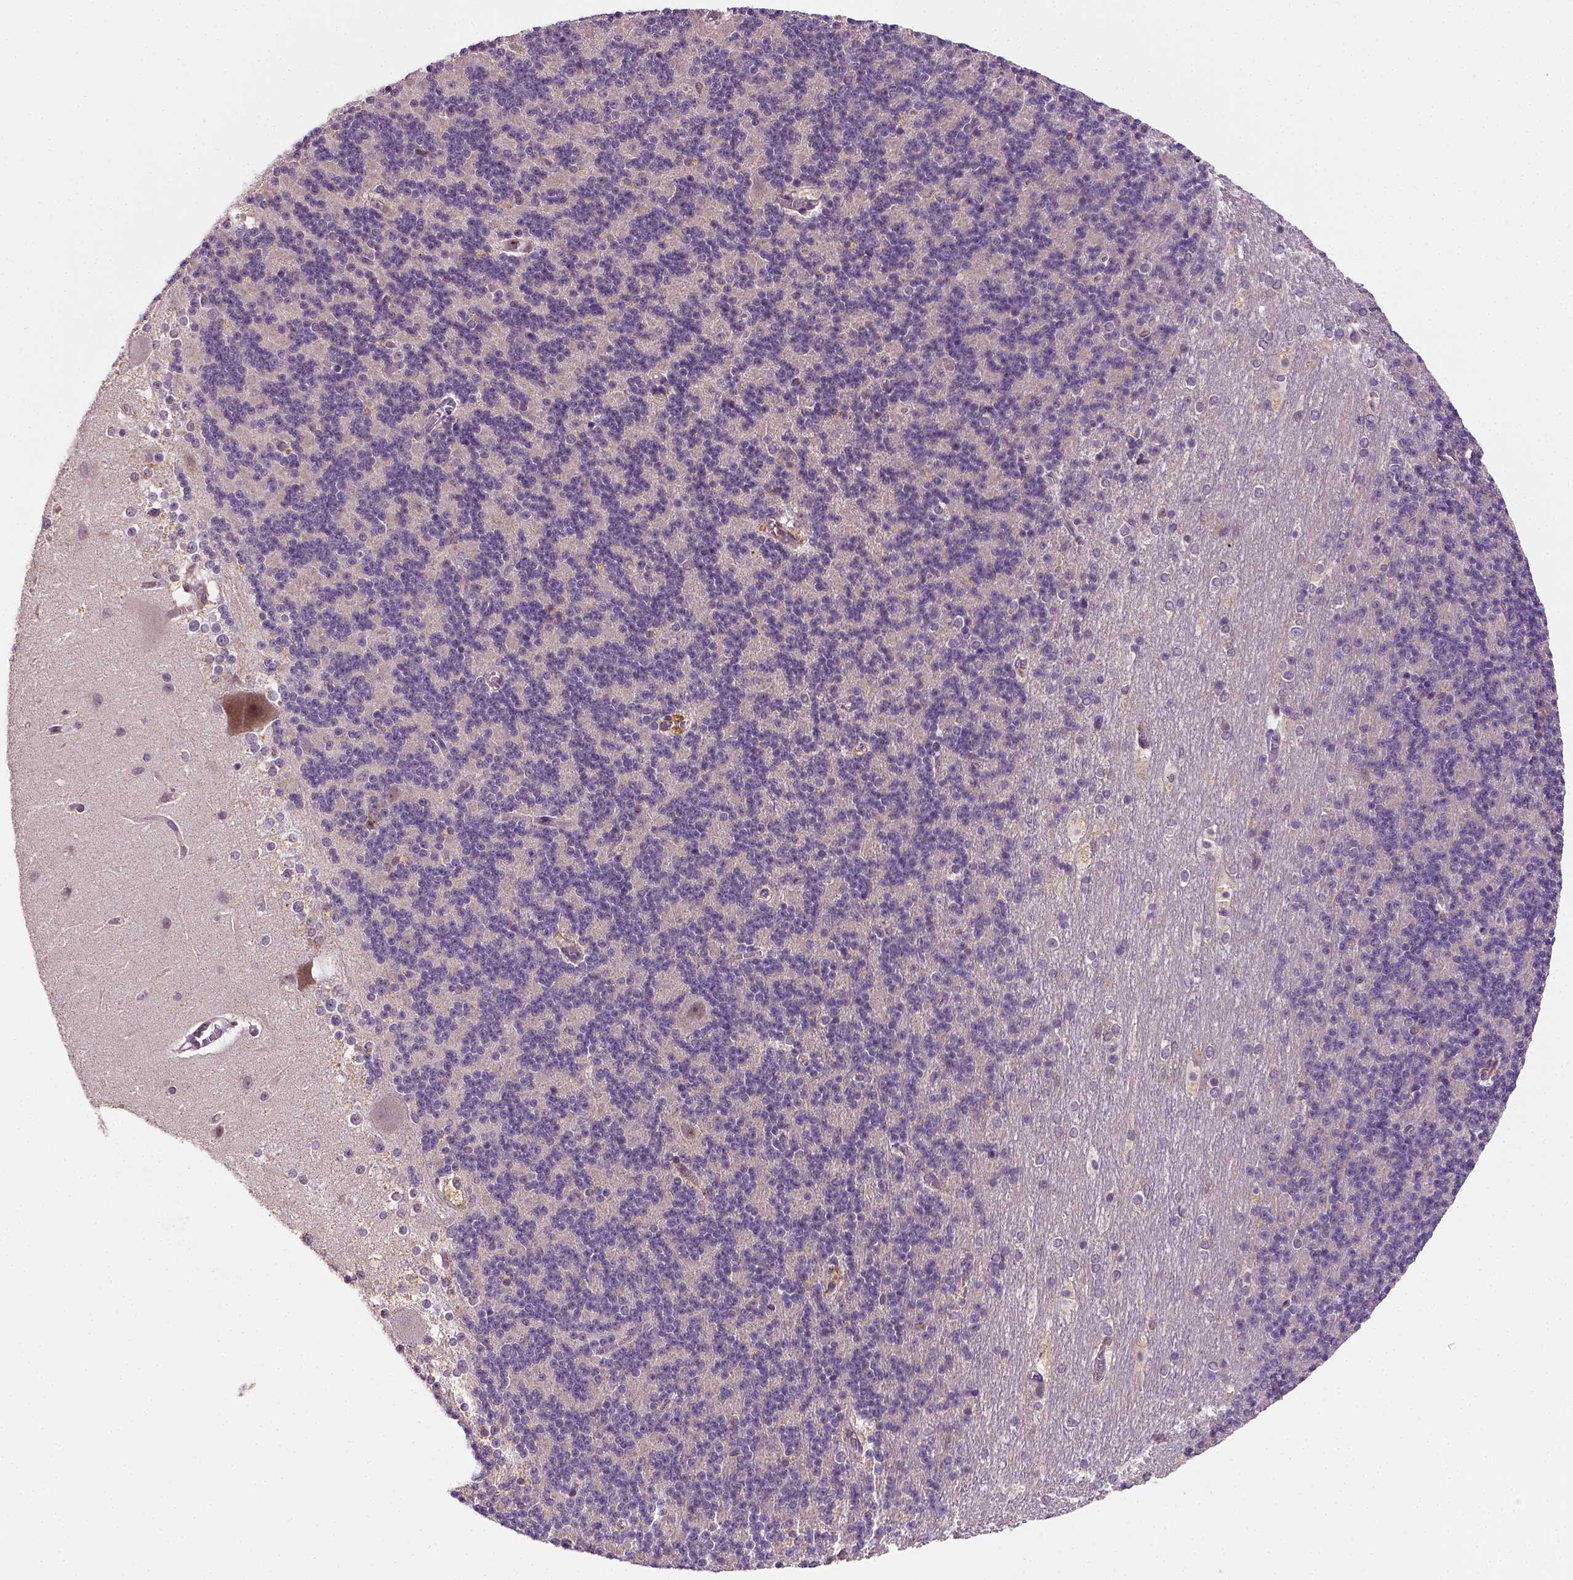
{"staining": {"intensity": "negative", "quantity": "none", "location": "none"}, "tissue": "cerebellum", "cell_type": "Cells in granular layer", "image_type": "normal", "snomed": [{"axis": "morphology", "description": "Normal tissue, NOS"}, {"axis": "topography", "description": "Cerebellum"}], "caption": "Immunohistochemistry (IHC) photomicrograph of normal cerebellum stained for a protein (brown), which reveals no positivity in cells in granular layer. (Brightfield microscopy of DAB (3,3'-diaminobenzidine) IHC at high magnification).", "gene": "MATK", "patient": {"sex": "female", "age": 19}}